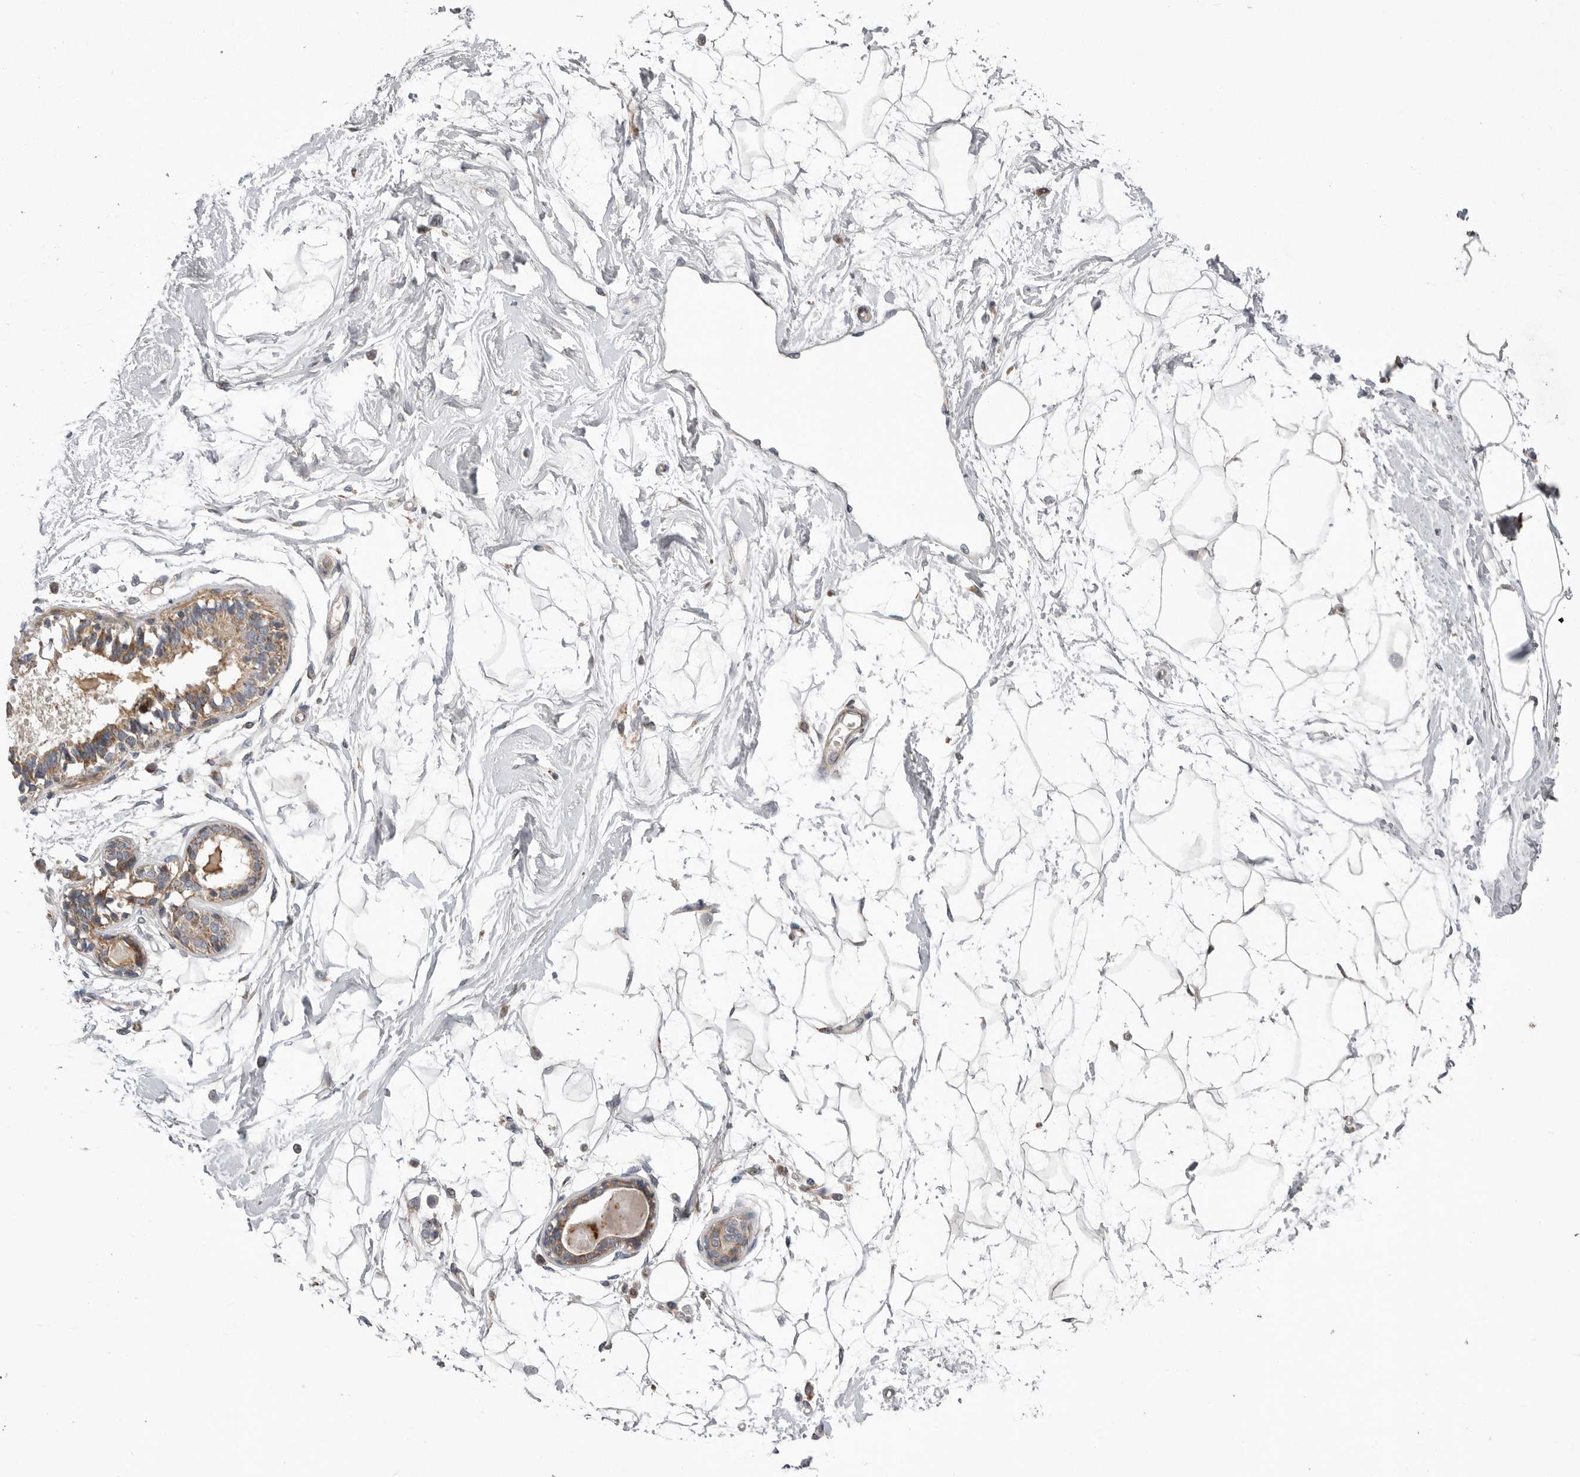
{"staining": {"intensity": "negative", "quantity": "none", "location": "none"}, "tissue": "breast", "cell_type": "Adipocytes", "image_type": "normal", "snomed": [{"axis": "morphology", "description": "Normal tissue, NOS"}, {"axis": "topography", "description": "Breast"}], "caption": "DAB immunohistochemical staining of unremarkable breast demonstrates no significant staining in adipocytes. The staining is performed using DAB (3,3'-diaminobenzidine) brown chromogen with nuclei counter-stained in using hematoxylin.", "gene": "CRP", "patient": {"sex": "female", "age": 45}}